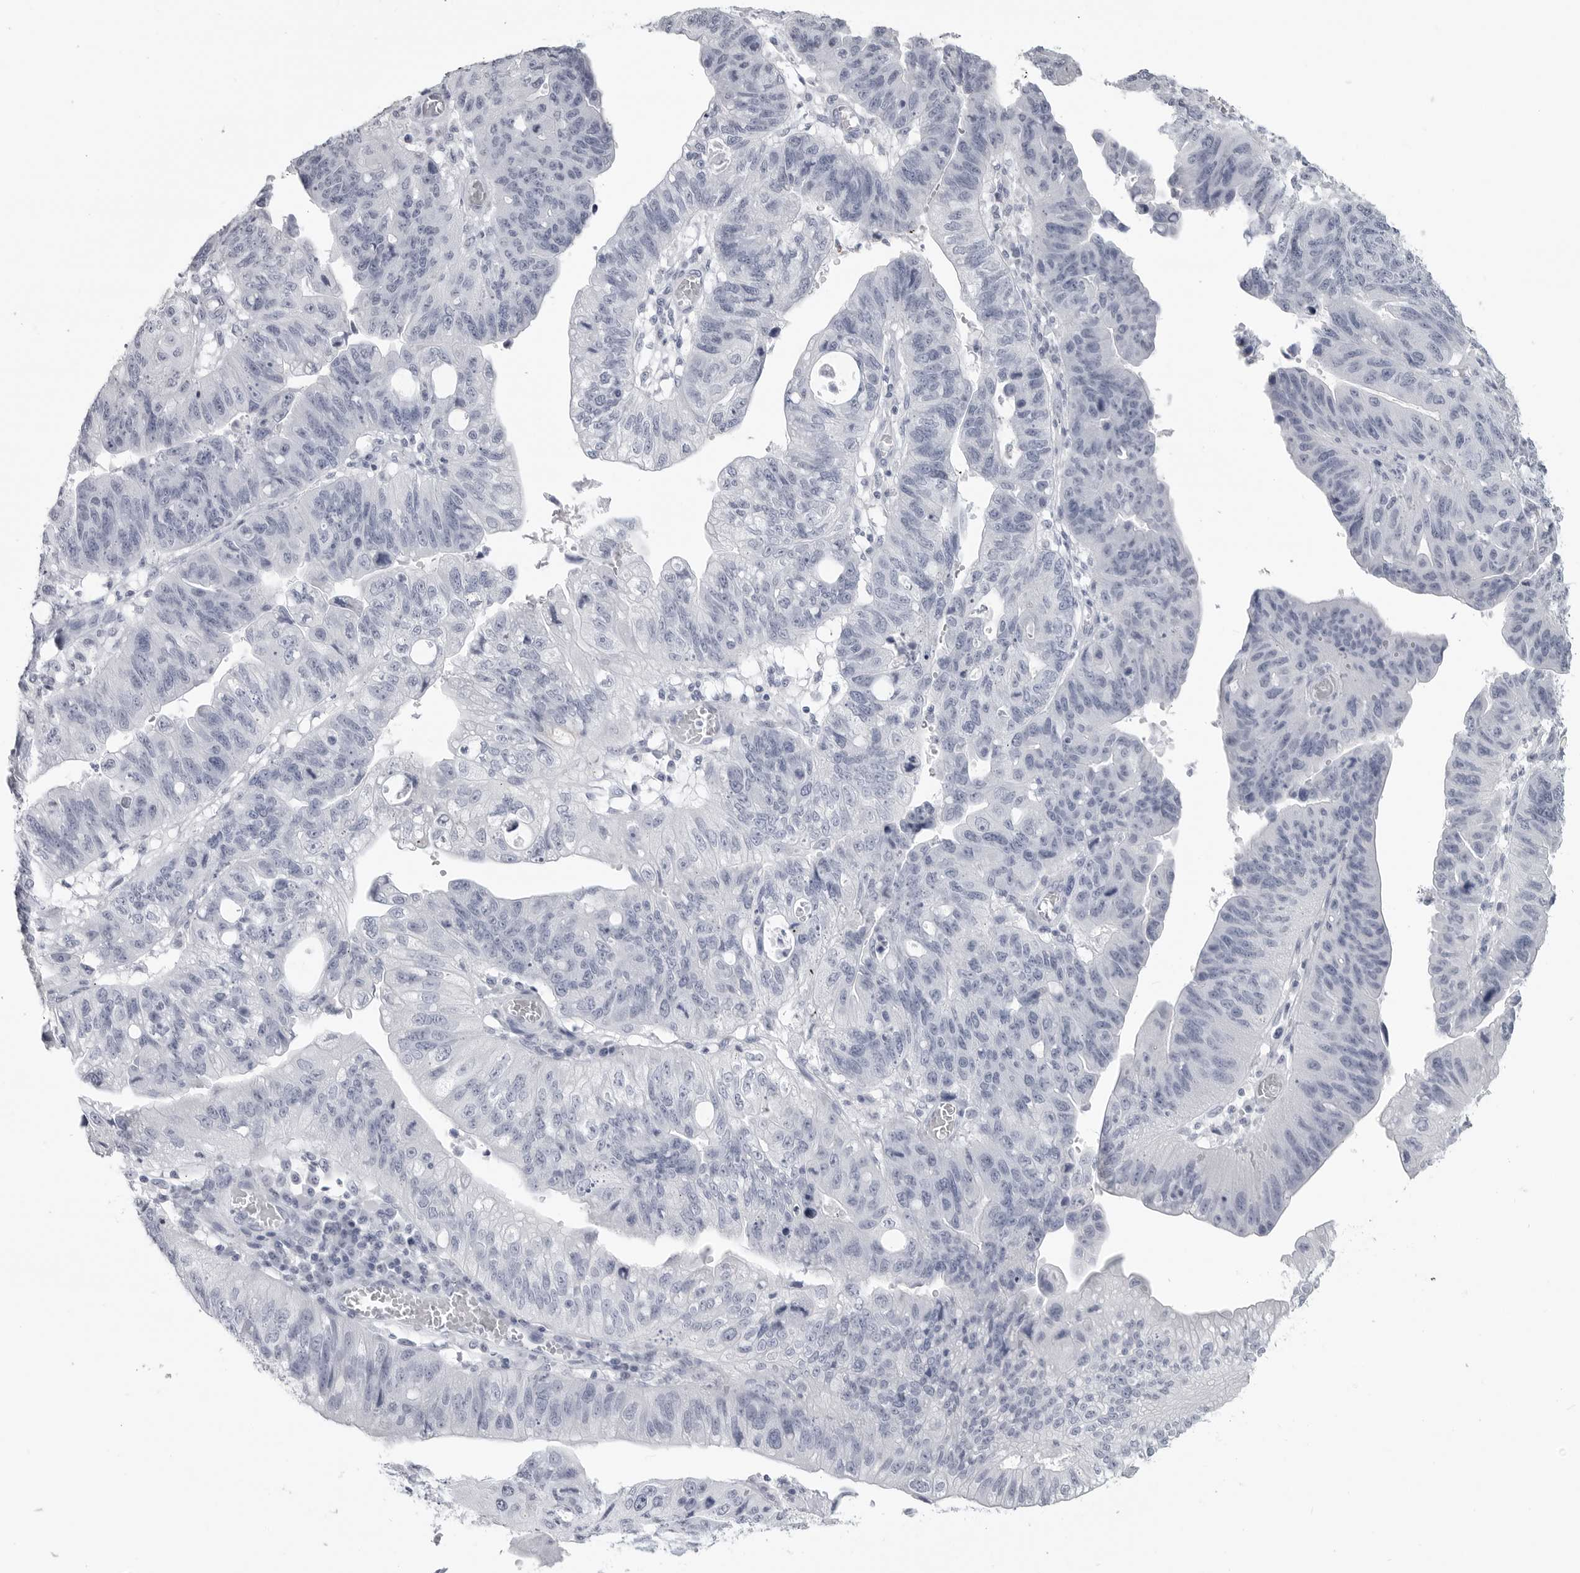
{"staining": {"intensity": "negative", "quantity": "none", "location": "none"}, "tissue": "stomach cancer", "cell_type": "Tumor cells", "image_type": "cancer", "snomed": [{"axis": "morphology", "description": "Adenocarcinoma, NOS"}, {"axis": "topography", "description": "Stomach"}], "caption": "IHC of human stomach cancer (adenocarcinoma) shows no expression in tumor cells. The staining was performed using DAB (3,3'-diaminobenzidine) to visualize the protein expression in brown, while the nuclei were stained in blue with hematoxylin (Magnification: 20x).", "gene": "LY6D", "patient": {"sex": "male", "age": 59}}